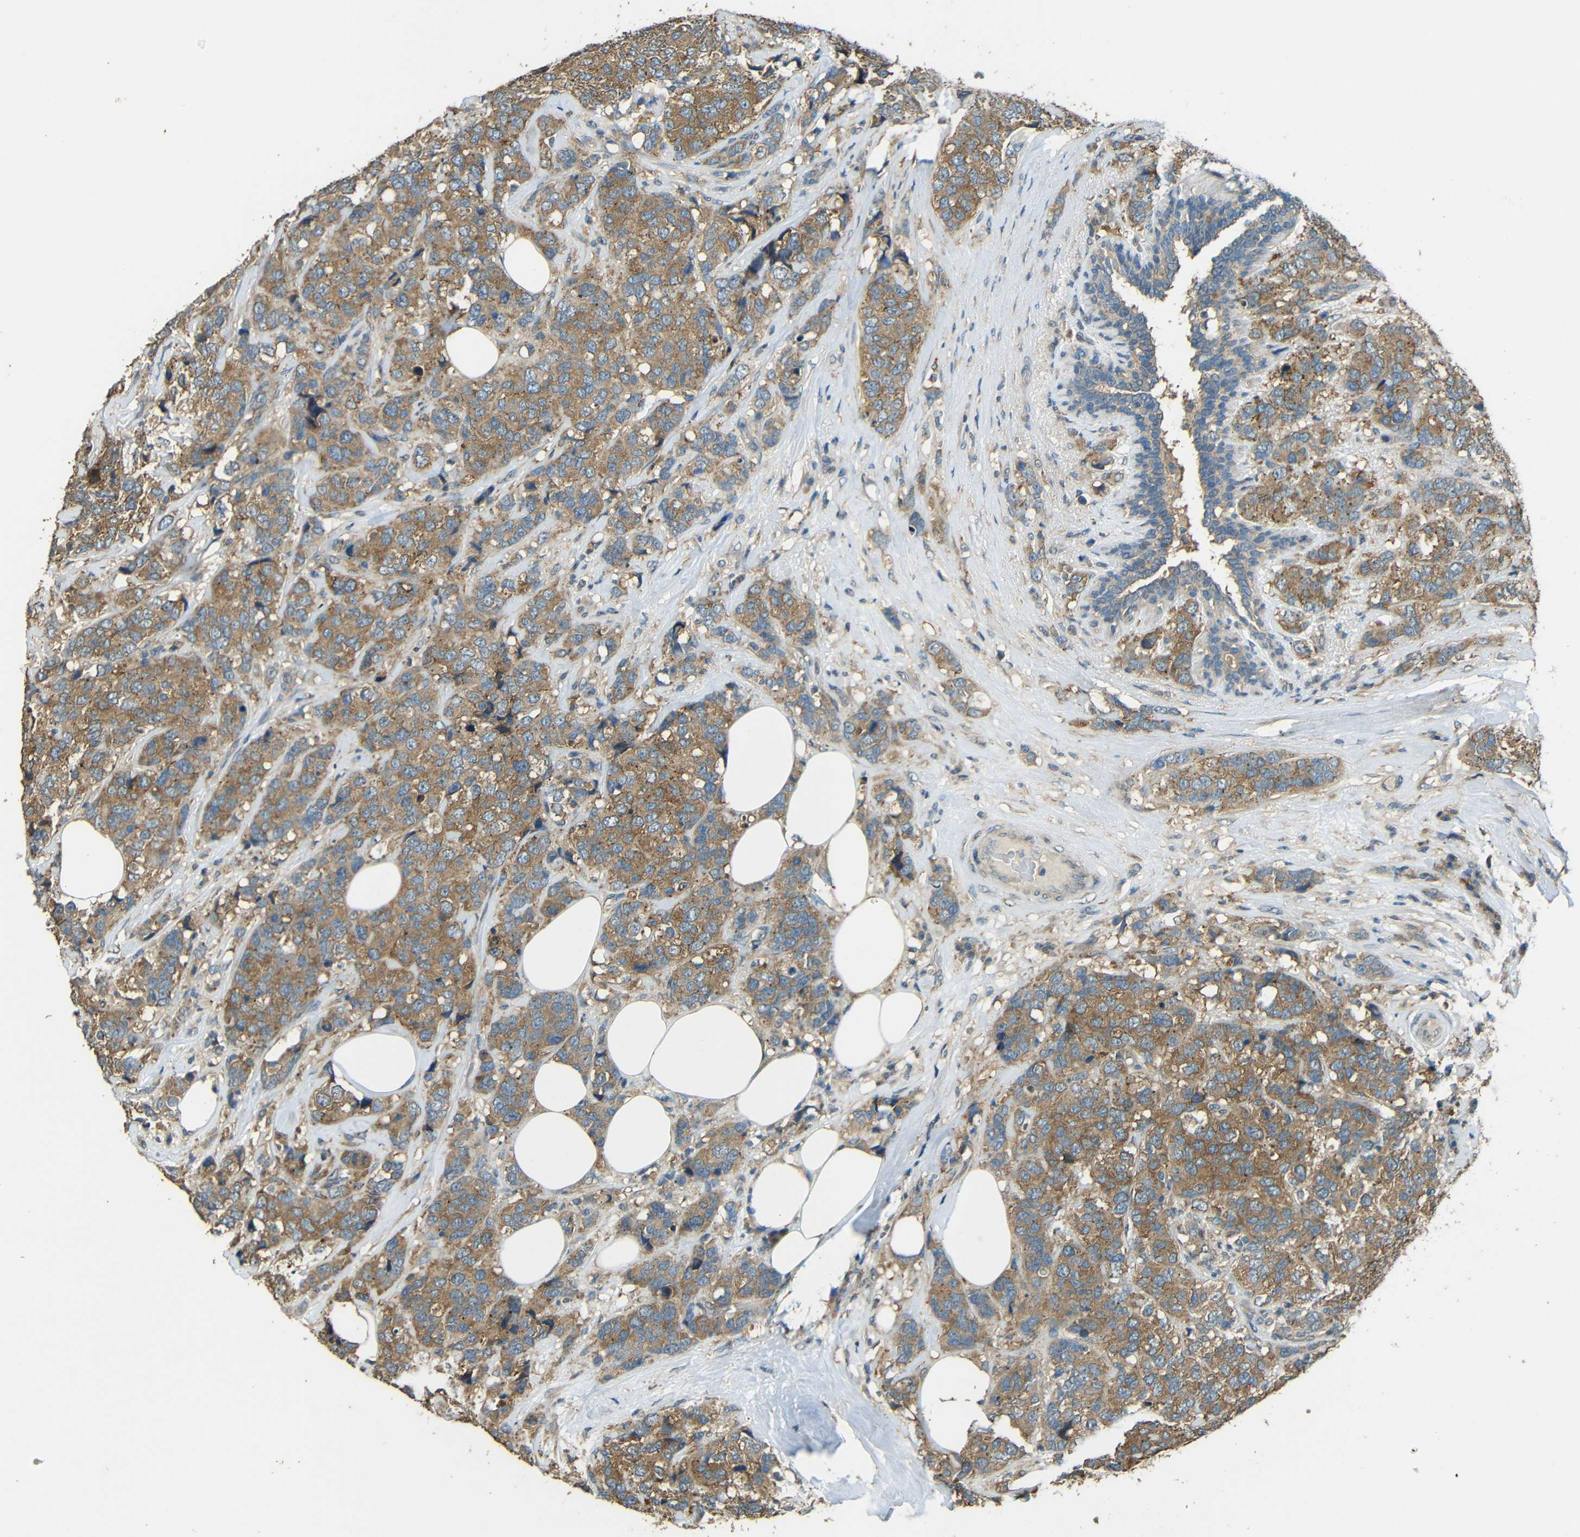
{"staining": {"intensity": "moderate", "quantity": ">75%", "location": "cytoplasmic/membranous"}, "tissue": "breast cancer", "cell_type": "Tumor cells", "image_type": "cancer", "snomed": [{"axis": "morphology", "description": "Lobular carcinoma"}, {"axis": "topography", "description": "Breast"}], "caption": "Human breast cancer (lobular carcinoma) stained for a protein (brown) displays moderate cytoplasmic/membranous positive expression in about >75% of tumor cells.", "gene": "ACACA", "patient": {"sex": "female", "age": 59}}